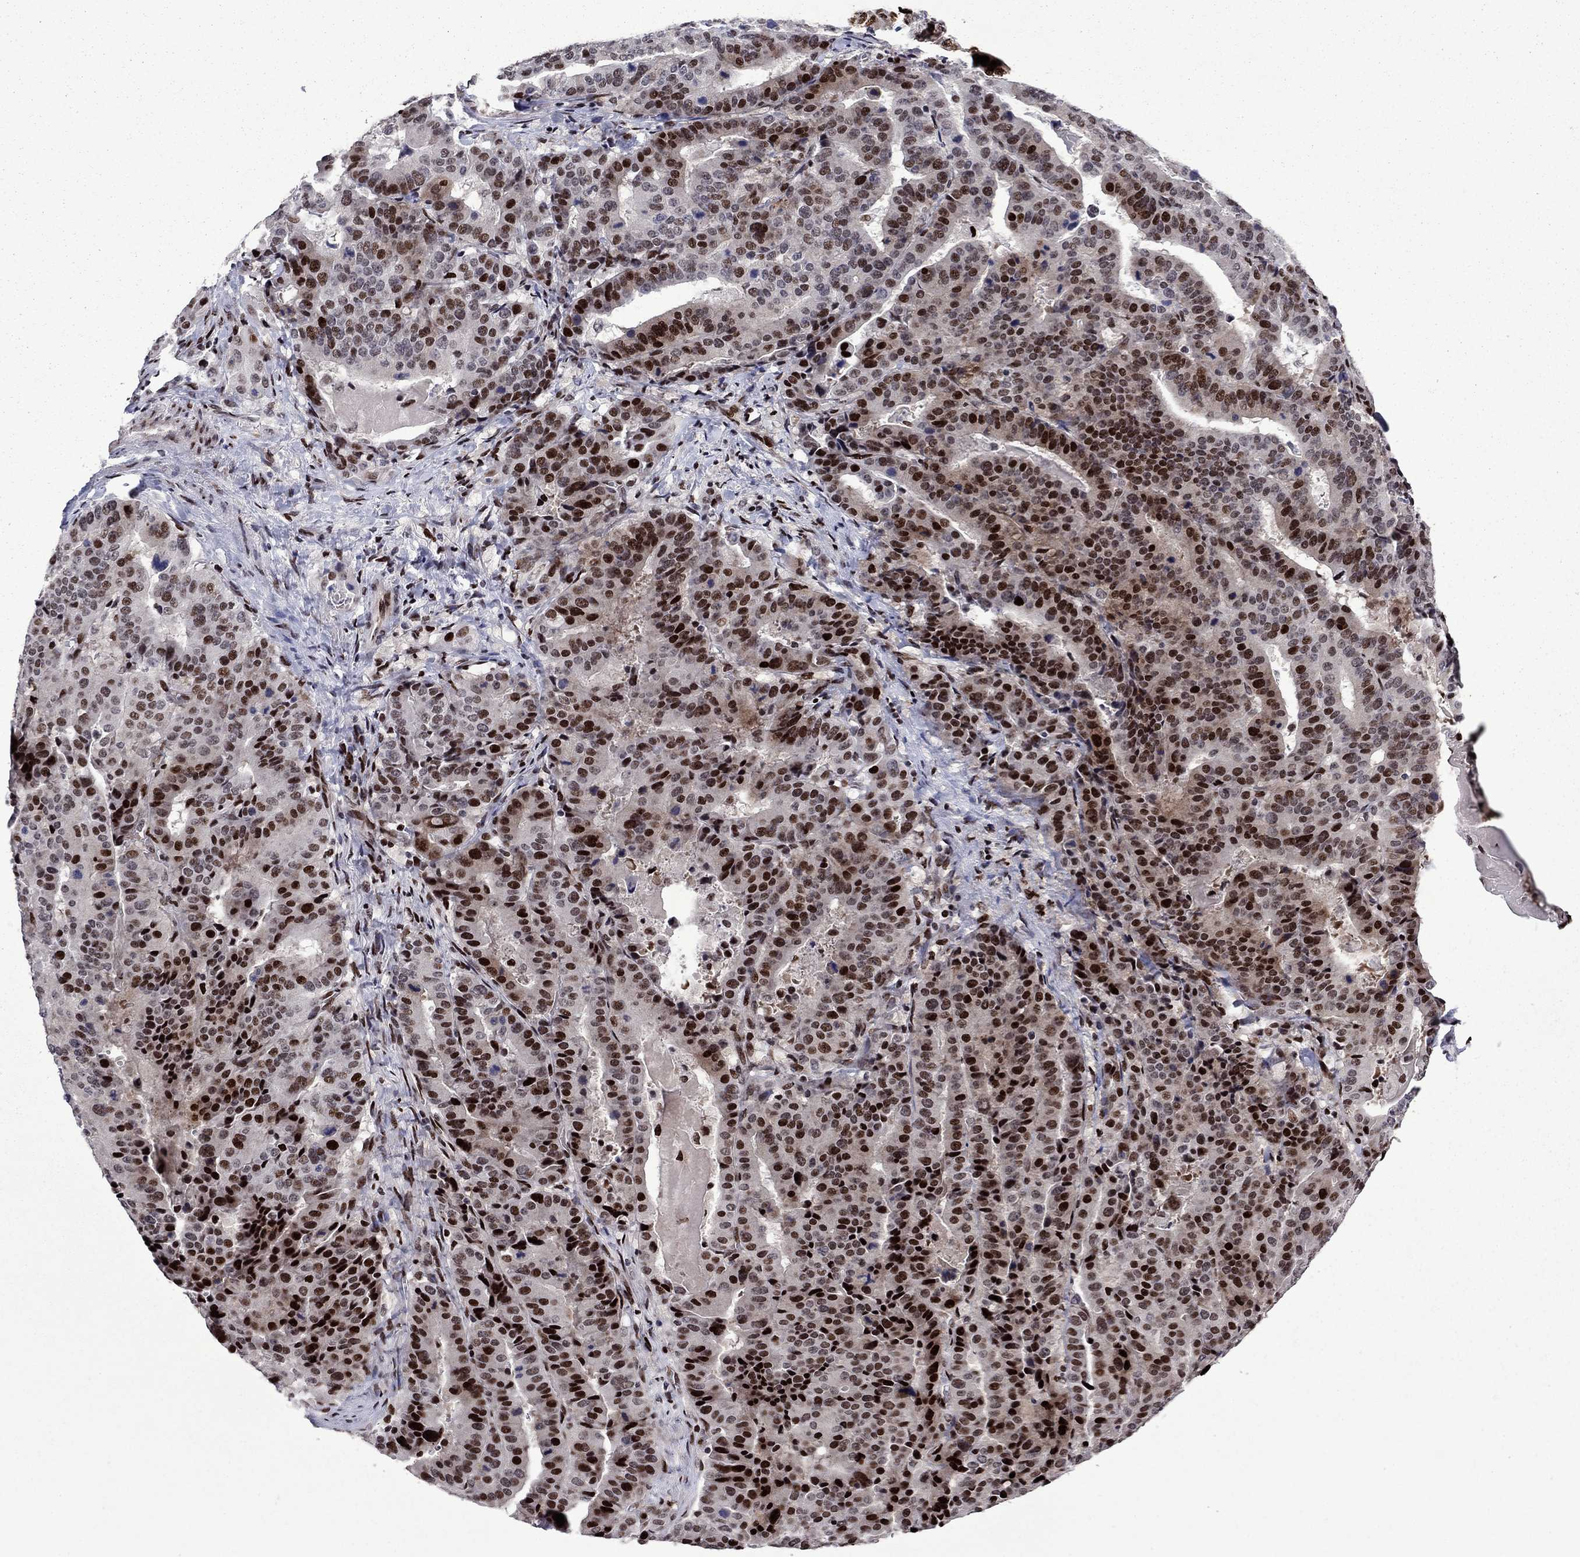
{"staining": {"intensity": "strong", "quantity": ">75%", "location": "nuclear"}, "tissue": "stomach cancer", "cell_type": "Tumor cells", "image_type": "cancer", "snomed": [{"axis": "morphology", "description": "Adenocarcinoma, NOS"}, {"axis": "topography", "description": "Stomach"}], "caption": "Stomach cancer stained for a protein (brown) displays strong nuclear positive staining in about >75% of tumor cells.", "gene": "LIMK1", "patient": {"sex": "male", "age": 48}}